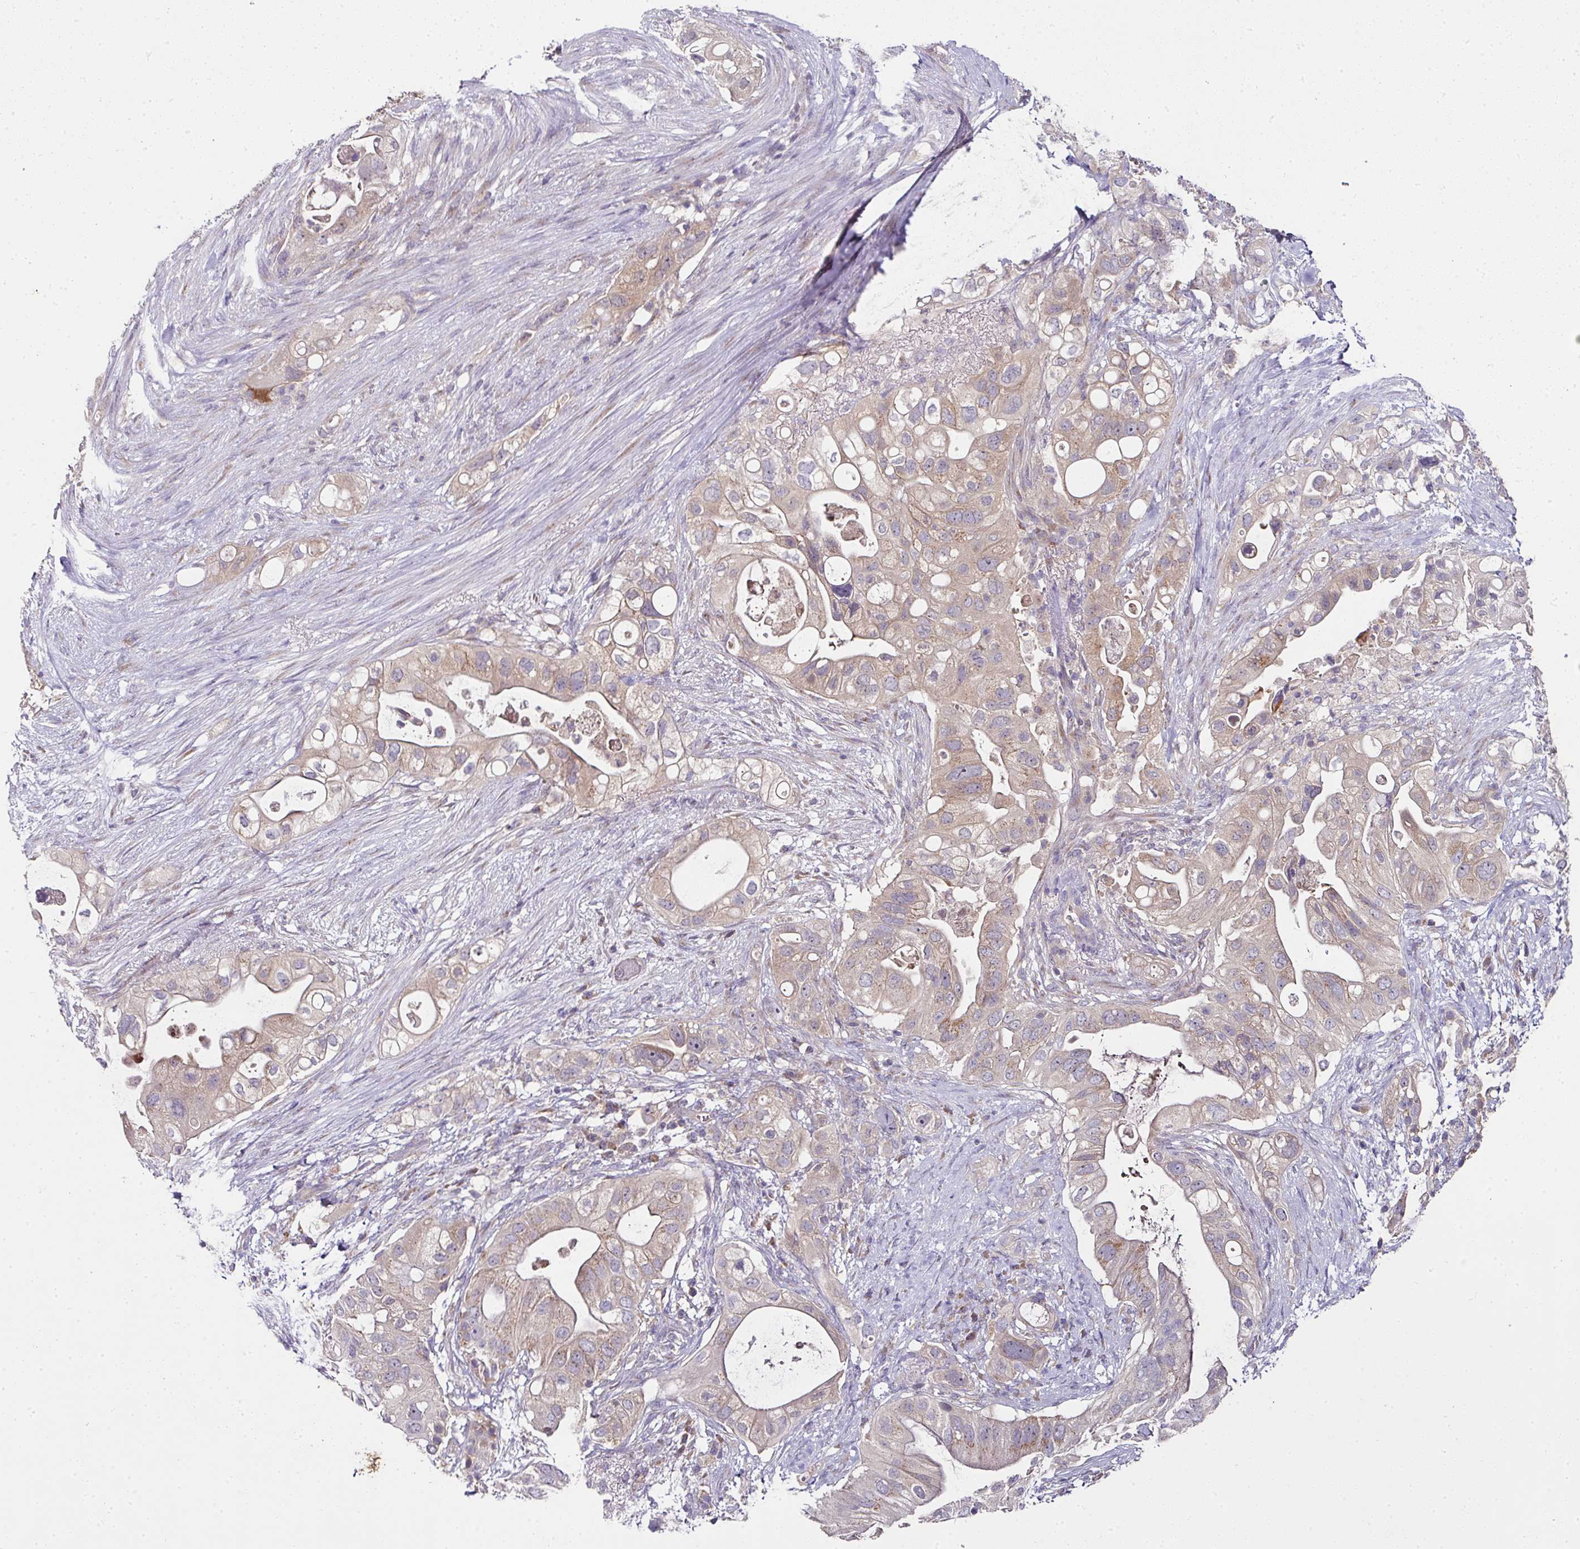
{"staining": {"intensity": "weak", "quantity": ">75%", "location": "cytoplasmic/membranous"}, "tissue": "pancreatic cancer", "cell_type": "Tumor cells", "image_type": "cancer", "snomed": [{"axis": "morphology", "description": "Adenocarcinoma, NOS"}, {"axis": "topography", "description": "Pancreas"}], "caption": "This is an image of immunohistochemistry (IHC) staining of pancreatic cancer (adenocarcinoma), which shows weak expression in the cytoplasmic/membranous of tumor cells.", "gene": "SKIC2", "patient": {"sex": "female", "age": 72}}